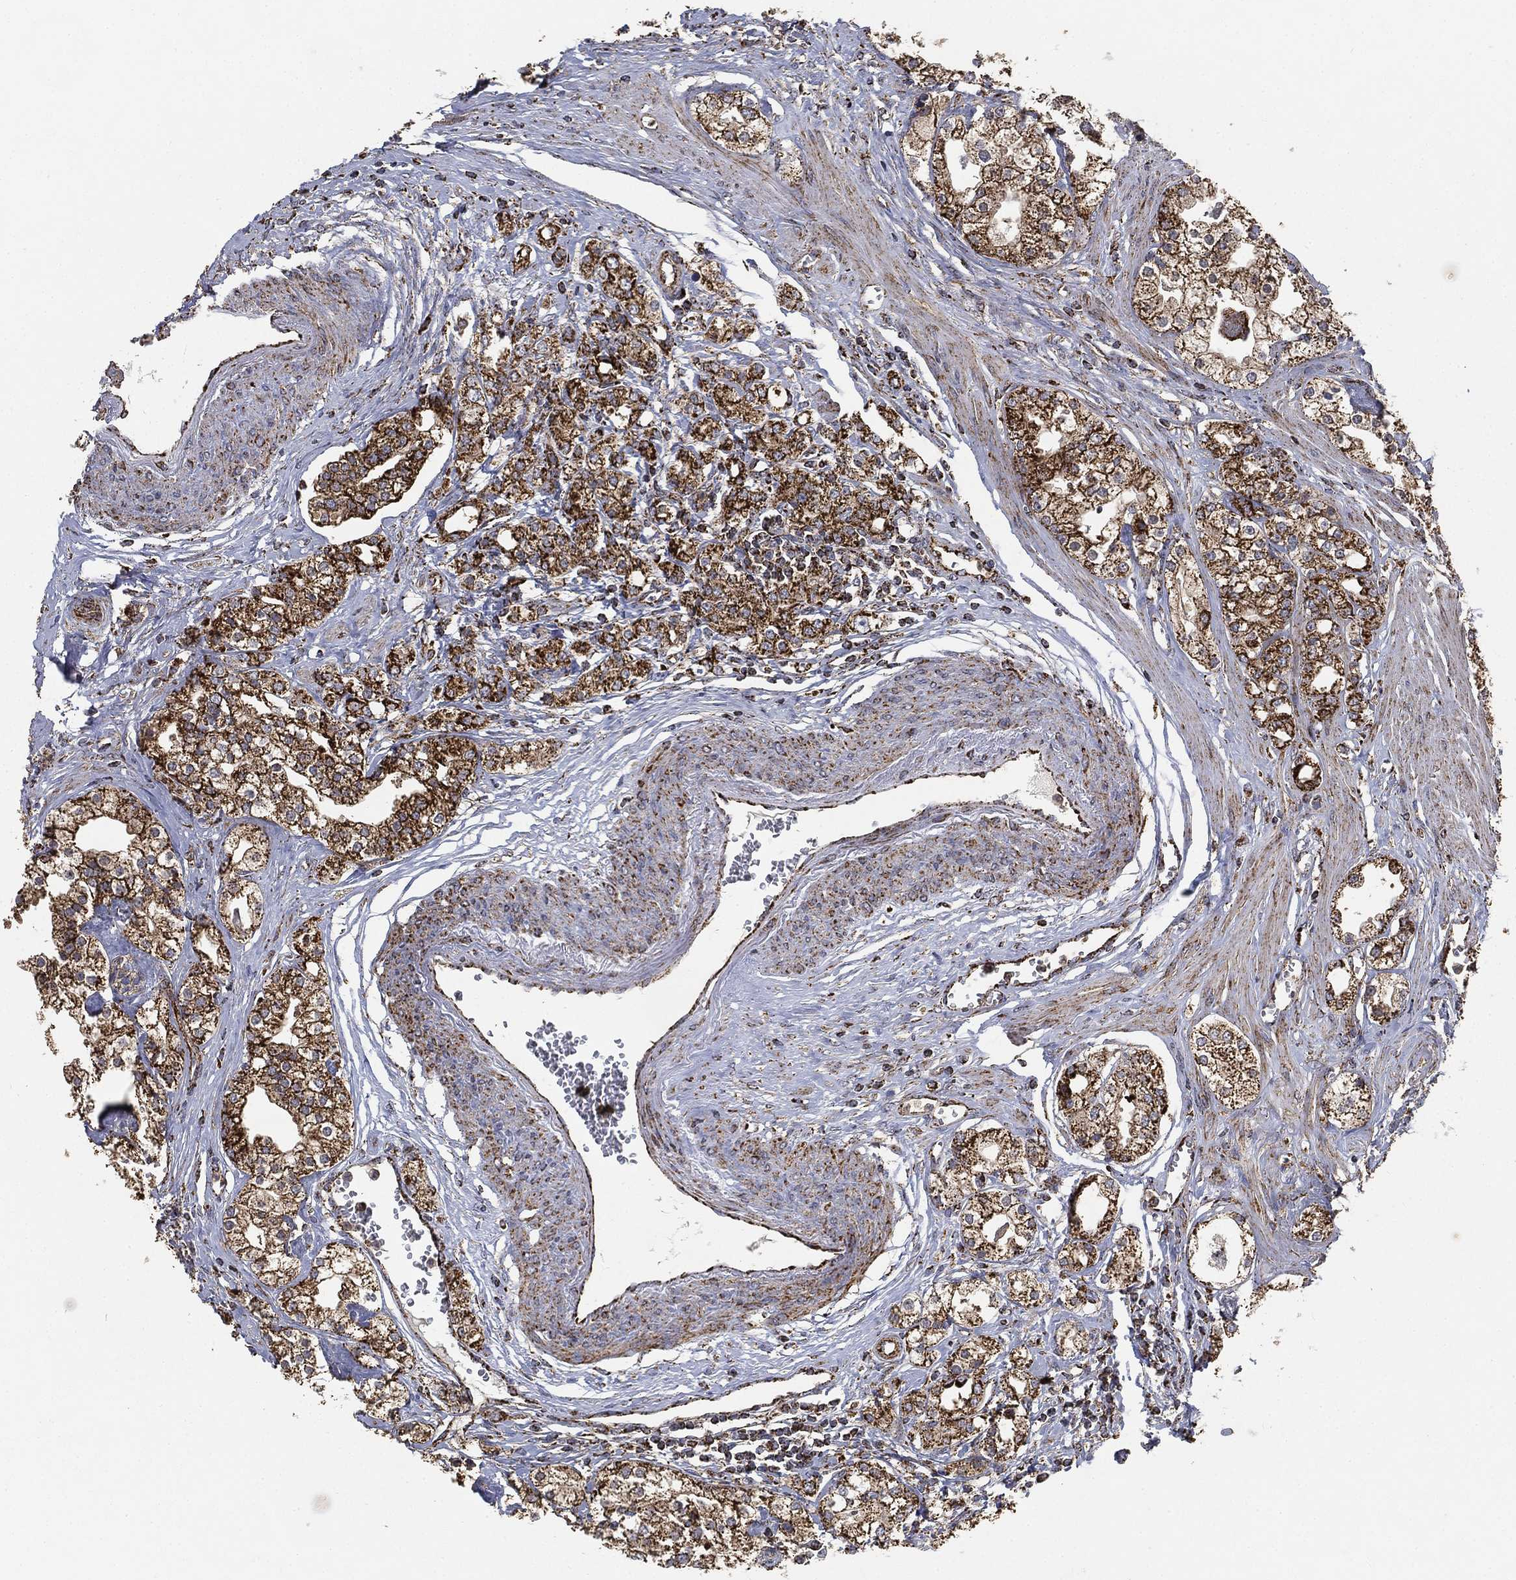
{"staining": {"intensity": "strong", "quantity": ">75%", "location": "cytoplasmic/membranous"}, "tissue": "prostate cancer", "cell_type": "Tumor cells", "image_type": "cancer", "snomed": [{"axis": "morphology", "description": "Adenocarcinoma, NOS"}, {"axis": "topography", "description": "Prostate and seminal vesicle, NOS"}, {"axis": "topography", "description": "Prostate"}], "caption": "A brown stain highlights strong cytoplasmic/membranous positivity of a protein in human prostate adenocarcinoma tumor cells.", "gene": "SLC38A7", "patient": {"sex": "male", "age": 62}}